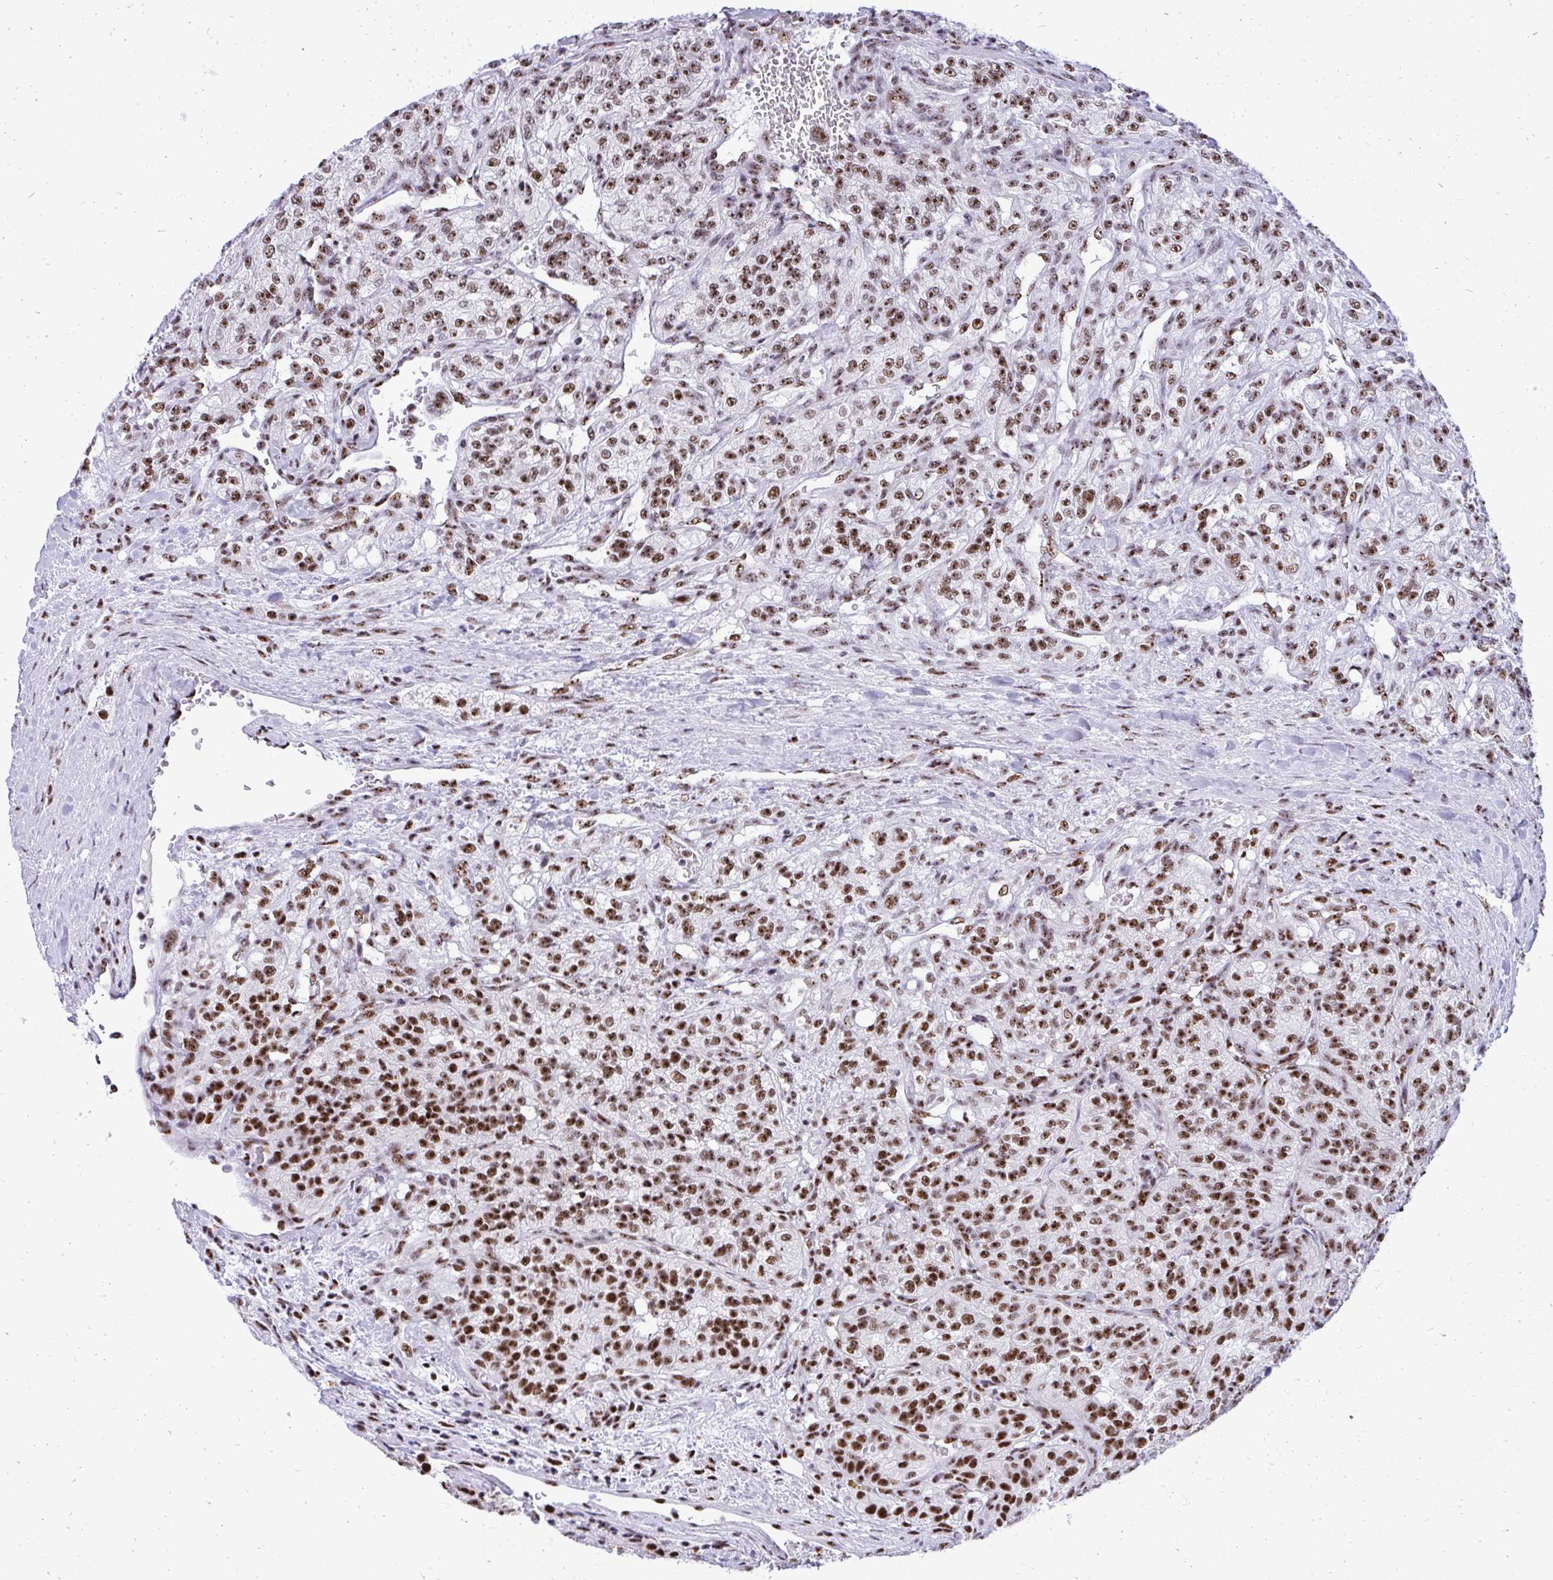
{"staining": {"intensity": "strong", "quantity": ">75%", "location": "nuclear"}, "tissue": "renal cancer", "cell_type": "Tumor cells", "image_type": "cancer", "snomed": [{"axis": "morphology", "description": "Adenocarcinoma, NOS"}, {"axis": "topography", "description": "Kidney"}], "caption": "Strong nuclear positivity for a protein is seen in approximately >75% of tumor cells of renal cancer (adenocarcinoma) using immunohistochemistry (IHC).", "gene": "PELP1", "patient": {"sex": "female", "age": 63}}